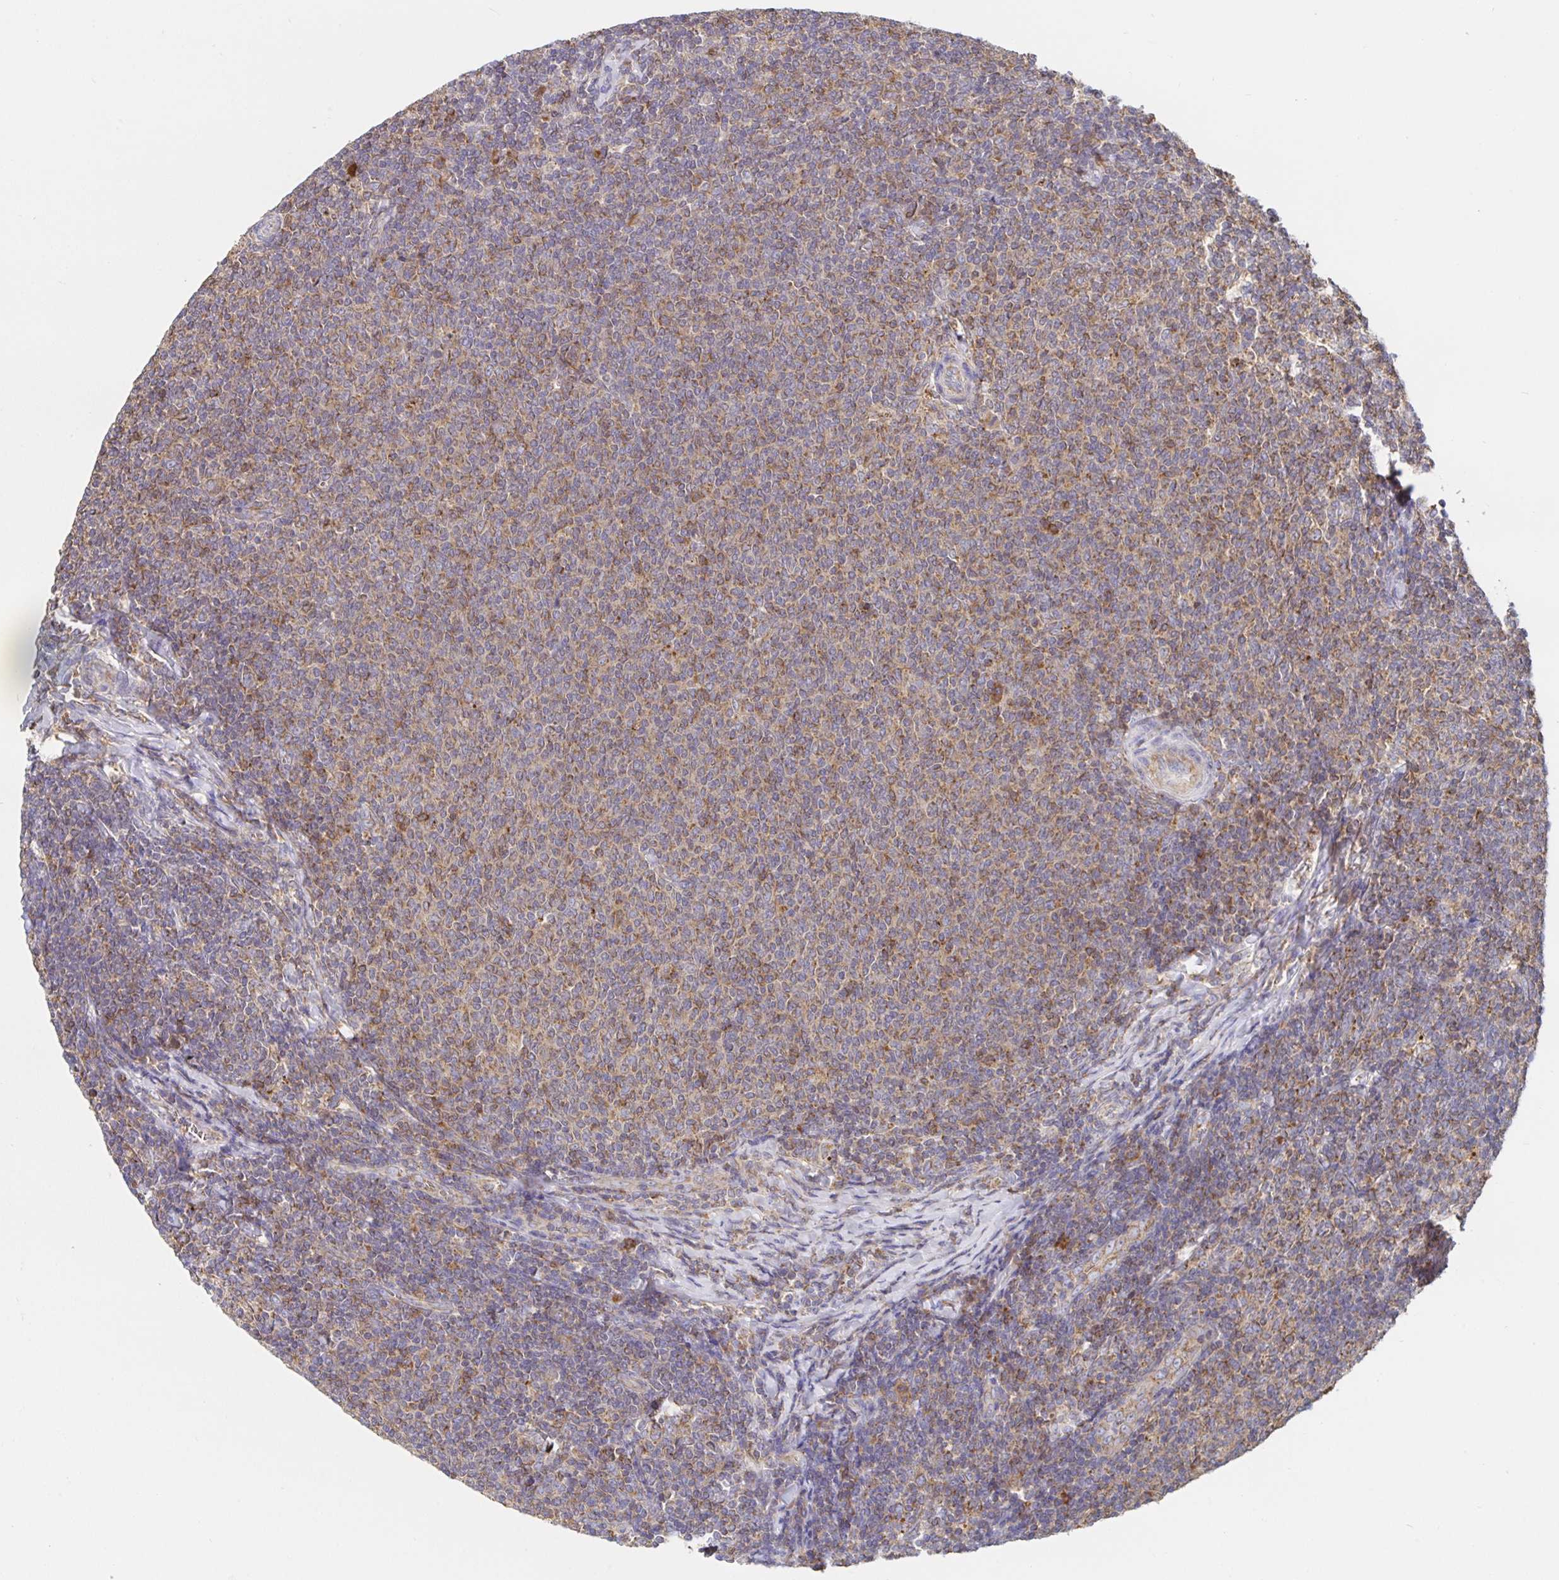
{"staining": {"intensity": "weak", "quantity": "25%-75%", "location": "cytoplasmic/membranous"}, "tissue": "lymphoma", "cell_type": "Tumor cells", "image_type": "cancer", "snomed": [{"axis": "morphology", "description": "Malignant lymphoma, non-Hodgkin's type, Low grade"}, {"axis": "topography", "description": "Lymph node"}], "caption": "This photomicrograph demonstrates immunohistochemistry (IHC) staining of human lymphoma, with low weak cytoplasmic/membranous staining in about 25%-75% of tumor cells.", "gene": "PRDX3", "patient": {"sex": "male", "age": 52}}